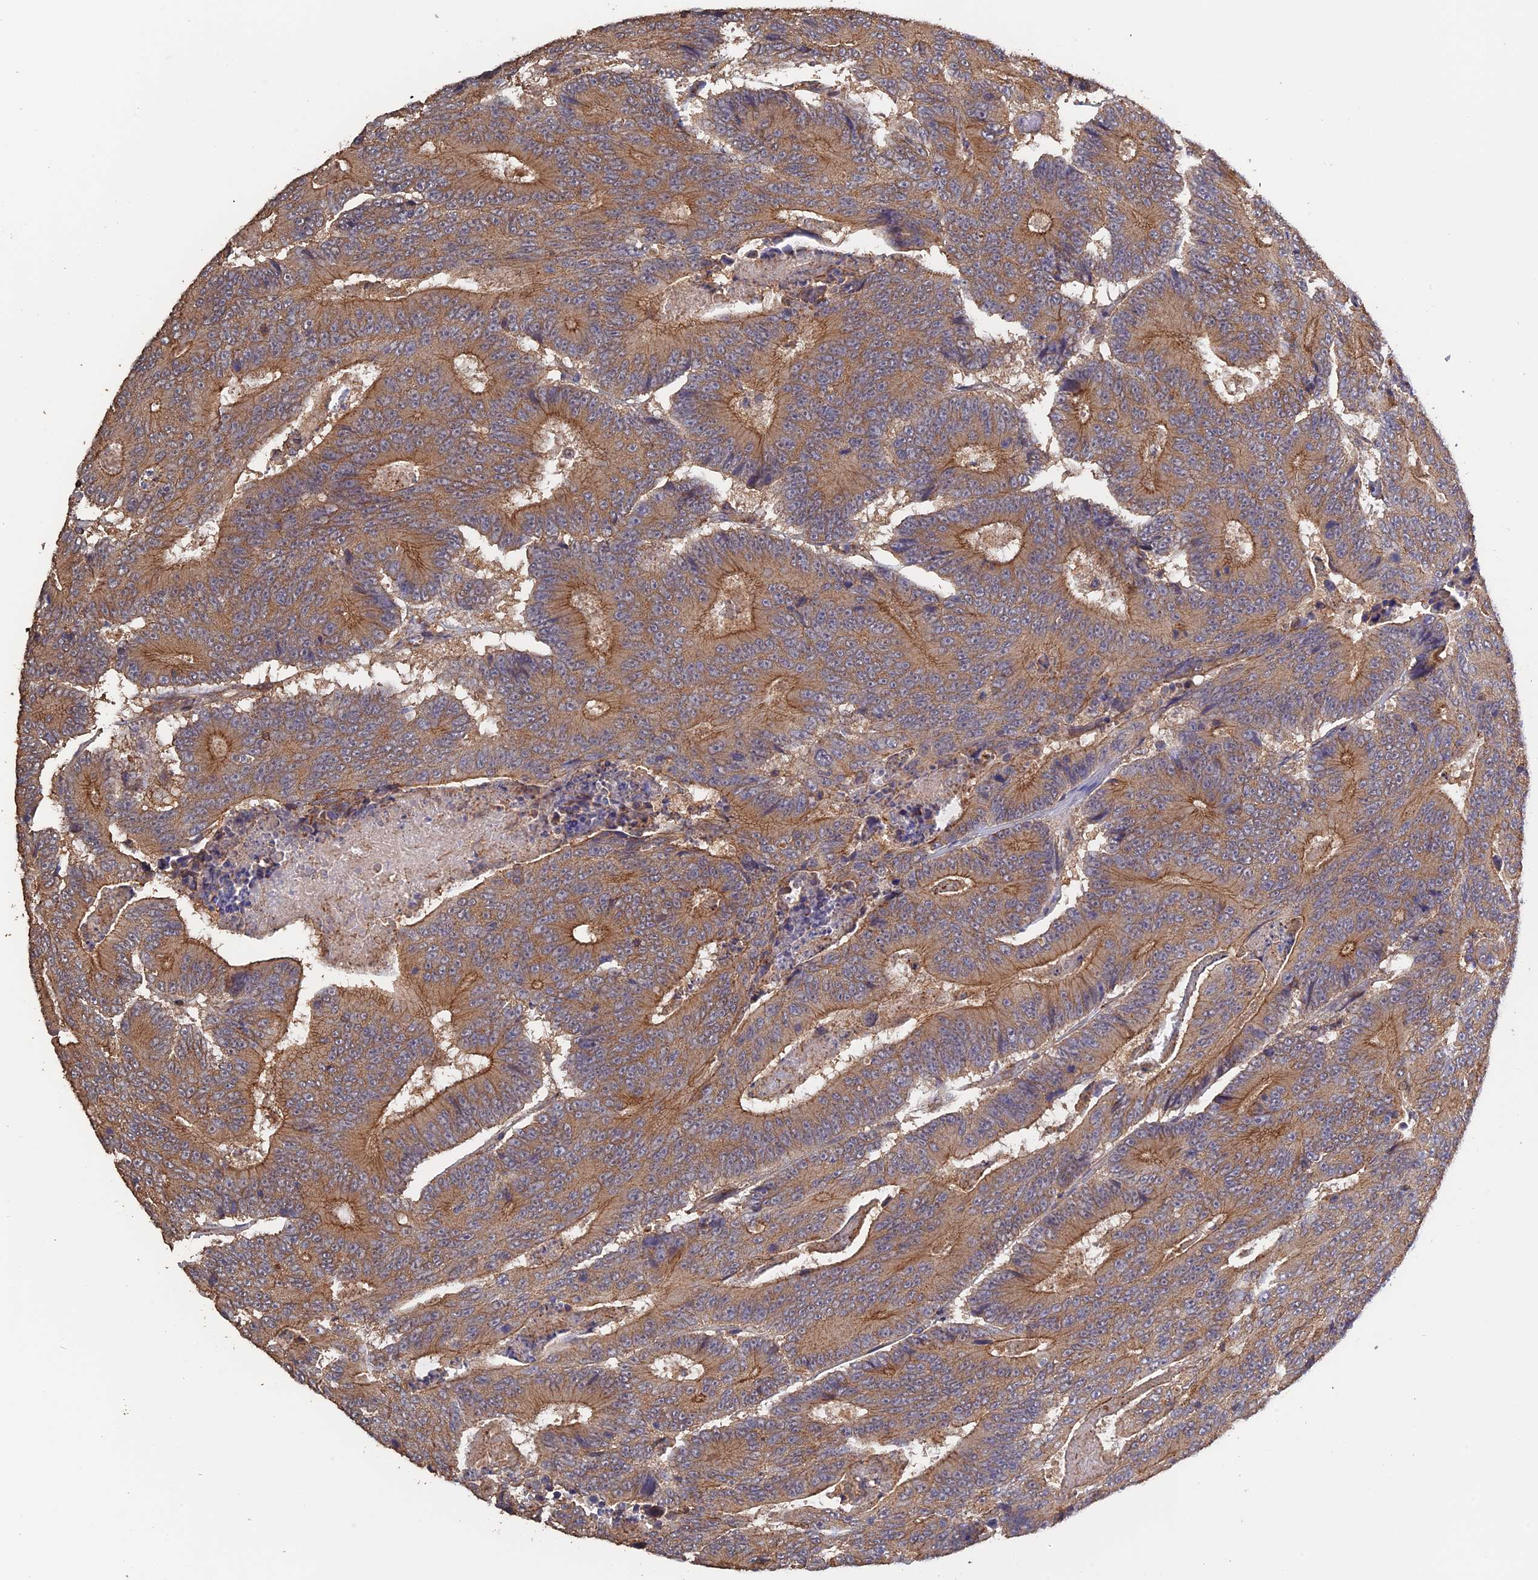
{"staining": {"intensity": "moderate", "quantity": ">75%", "location": "cytoplasmic/membranous"}, "tissue": "colorectal cancer", "cell_type": "Tumor cells", "image_type": "cancer", "snomed": [{"axis": "morphology", "description": "Adenocarcinoma, NOS"}, {"axis": "topography", "description": "Colon"}], "caption": "Colorectal adenocarcinoma tissue exhibits moderate cytoplasmic/membranous positivity in about >75% of tumor cells", "gene": "PIGQ", "patient": {"sex": "male", "age": 83}}